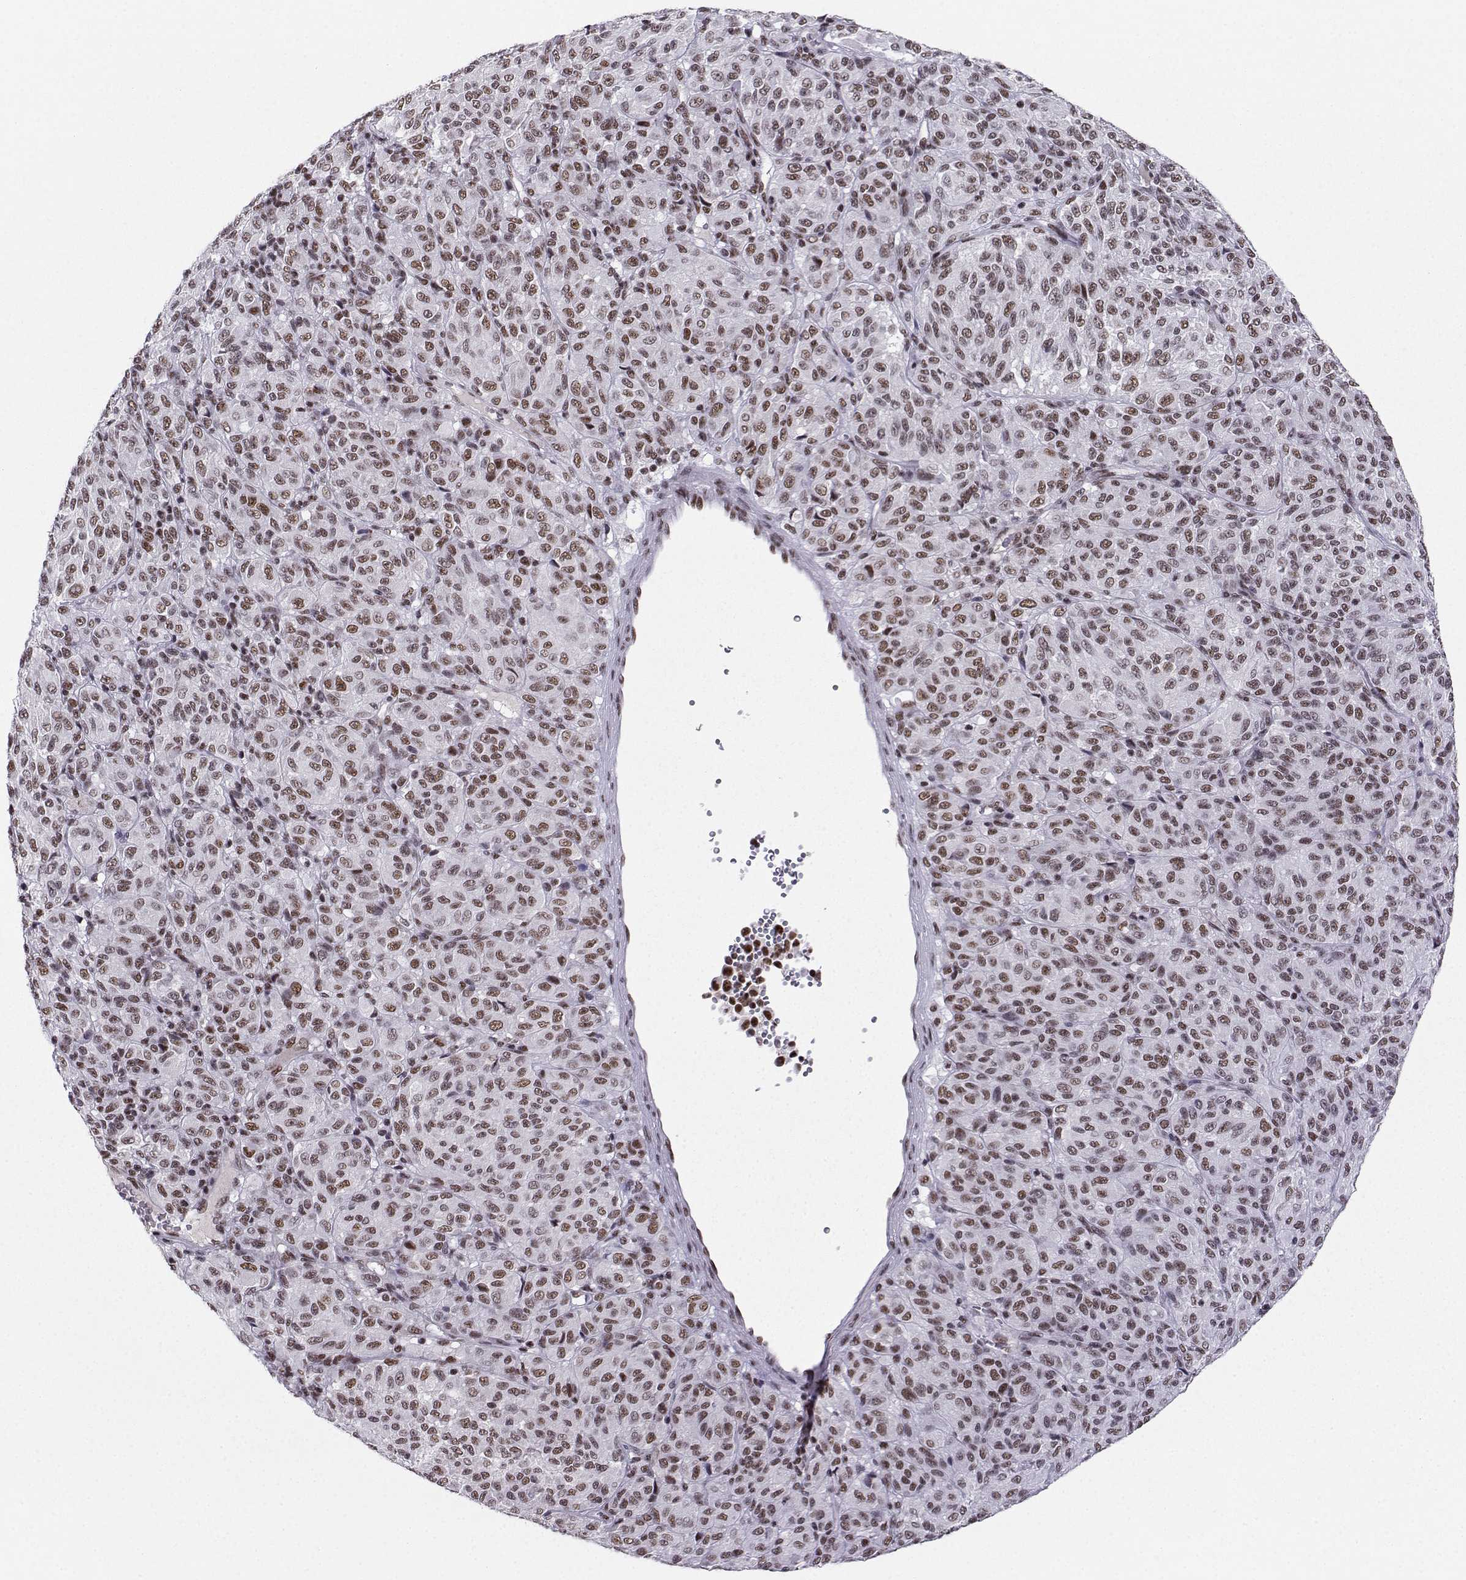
{"staining": {"intensity": "weak", "quantity": "25%-75%", "location": "nuclear"}, "tissue": "melanoma", "cell_type": "Tumor cells", "image_type": "cancer", "snomed": [{"axis": "morphology", "description": "Malignant melanoma, Metastatic site"}, {"axis": "topography", "description": "Brain"}], "caption": "Malignant melanoma (metastatic site) stained with immunohistochemistry (IHC) demonstrates weak nuclear positivity in about 25%-75% of tumor cells.", "gene": "SNRPB2", "patient": {"sex": "female", "age": 56}}